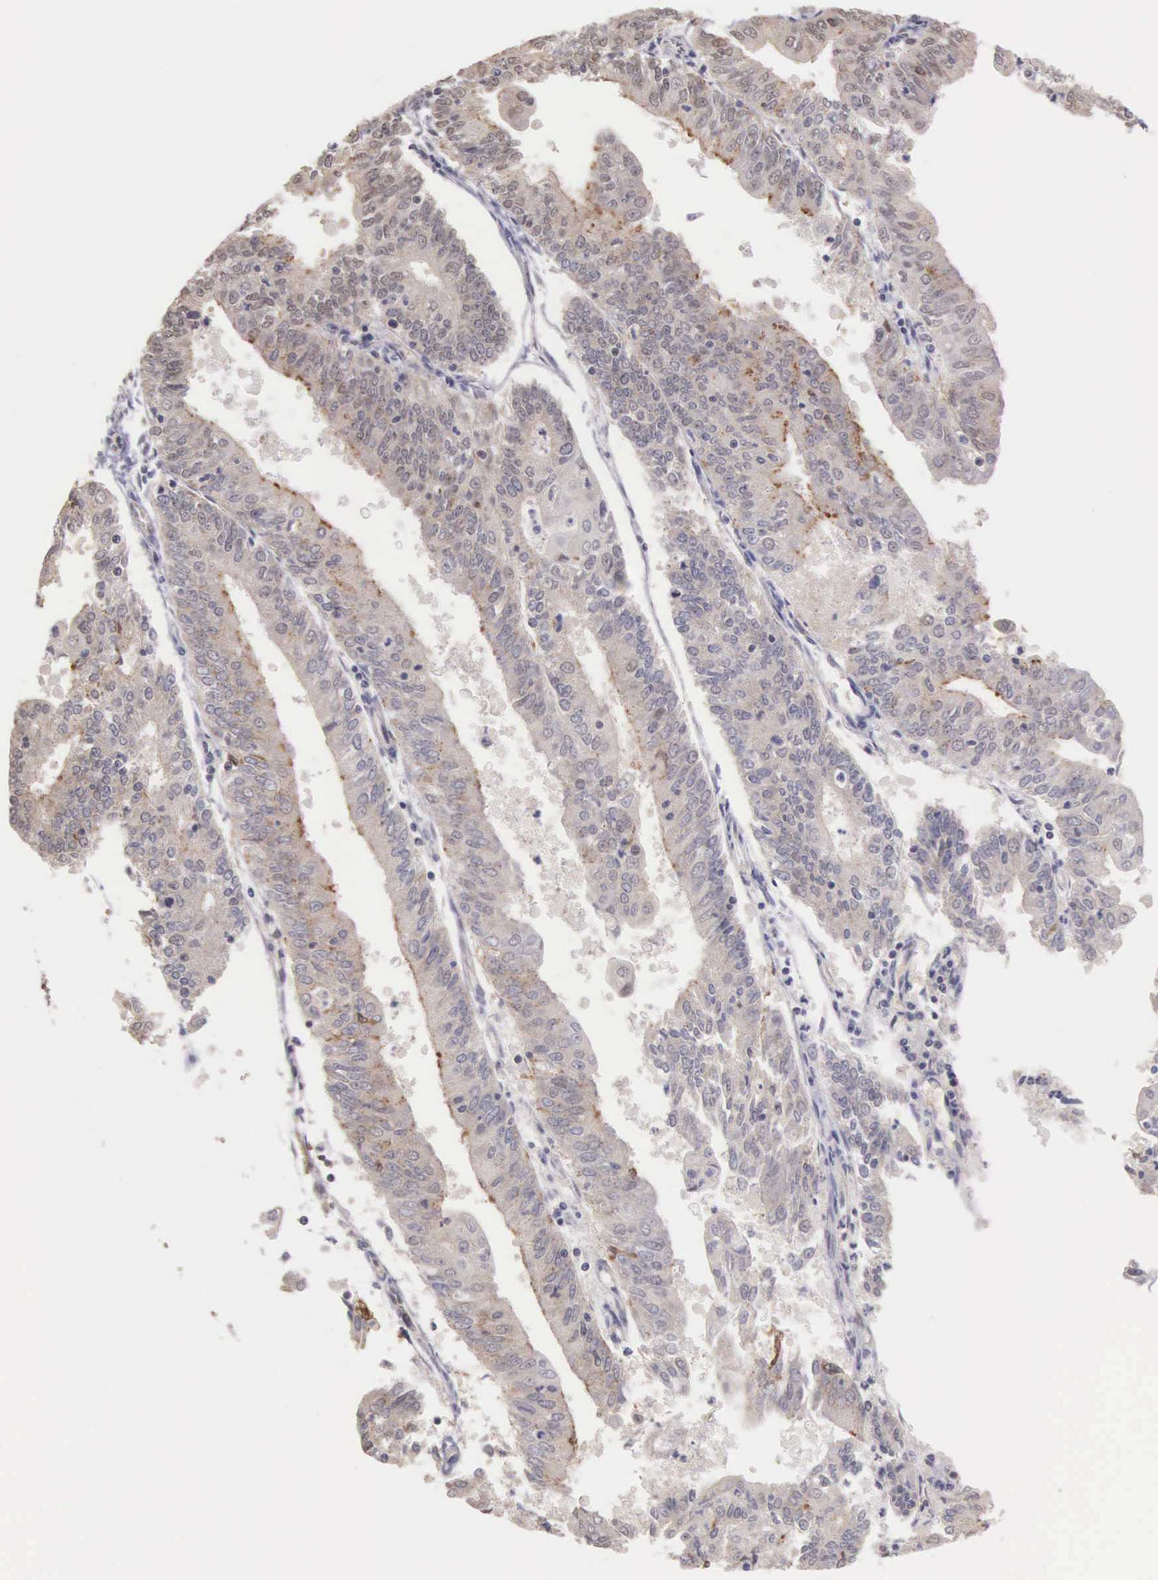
{"staining": {"intensity": "moderate", "quantity": "<25%", "location": "cytoplasmic/membranous"}, "tissue": "endometrial cancer", "cell_type": "Tumor cells", "image_type": "cancer", "snomed": [{"axis": "morphology", "description": "Adenocarcinoma, NOS"}, {"axis": "topography", "description": "Endometrium"}], "caption": "Endometrial cancer (adenocarcinoma) stained with a protein marker demonstrates moderate staining in tumor cells.", "gene": "HMGXB4", "patient": {"sex": "female", "age": 79}}